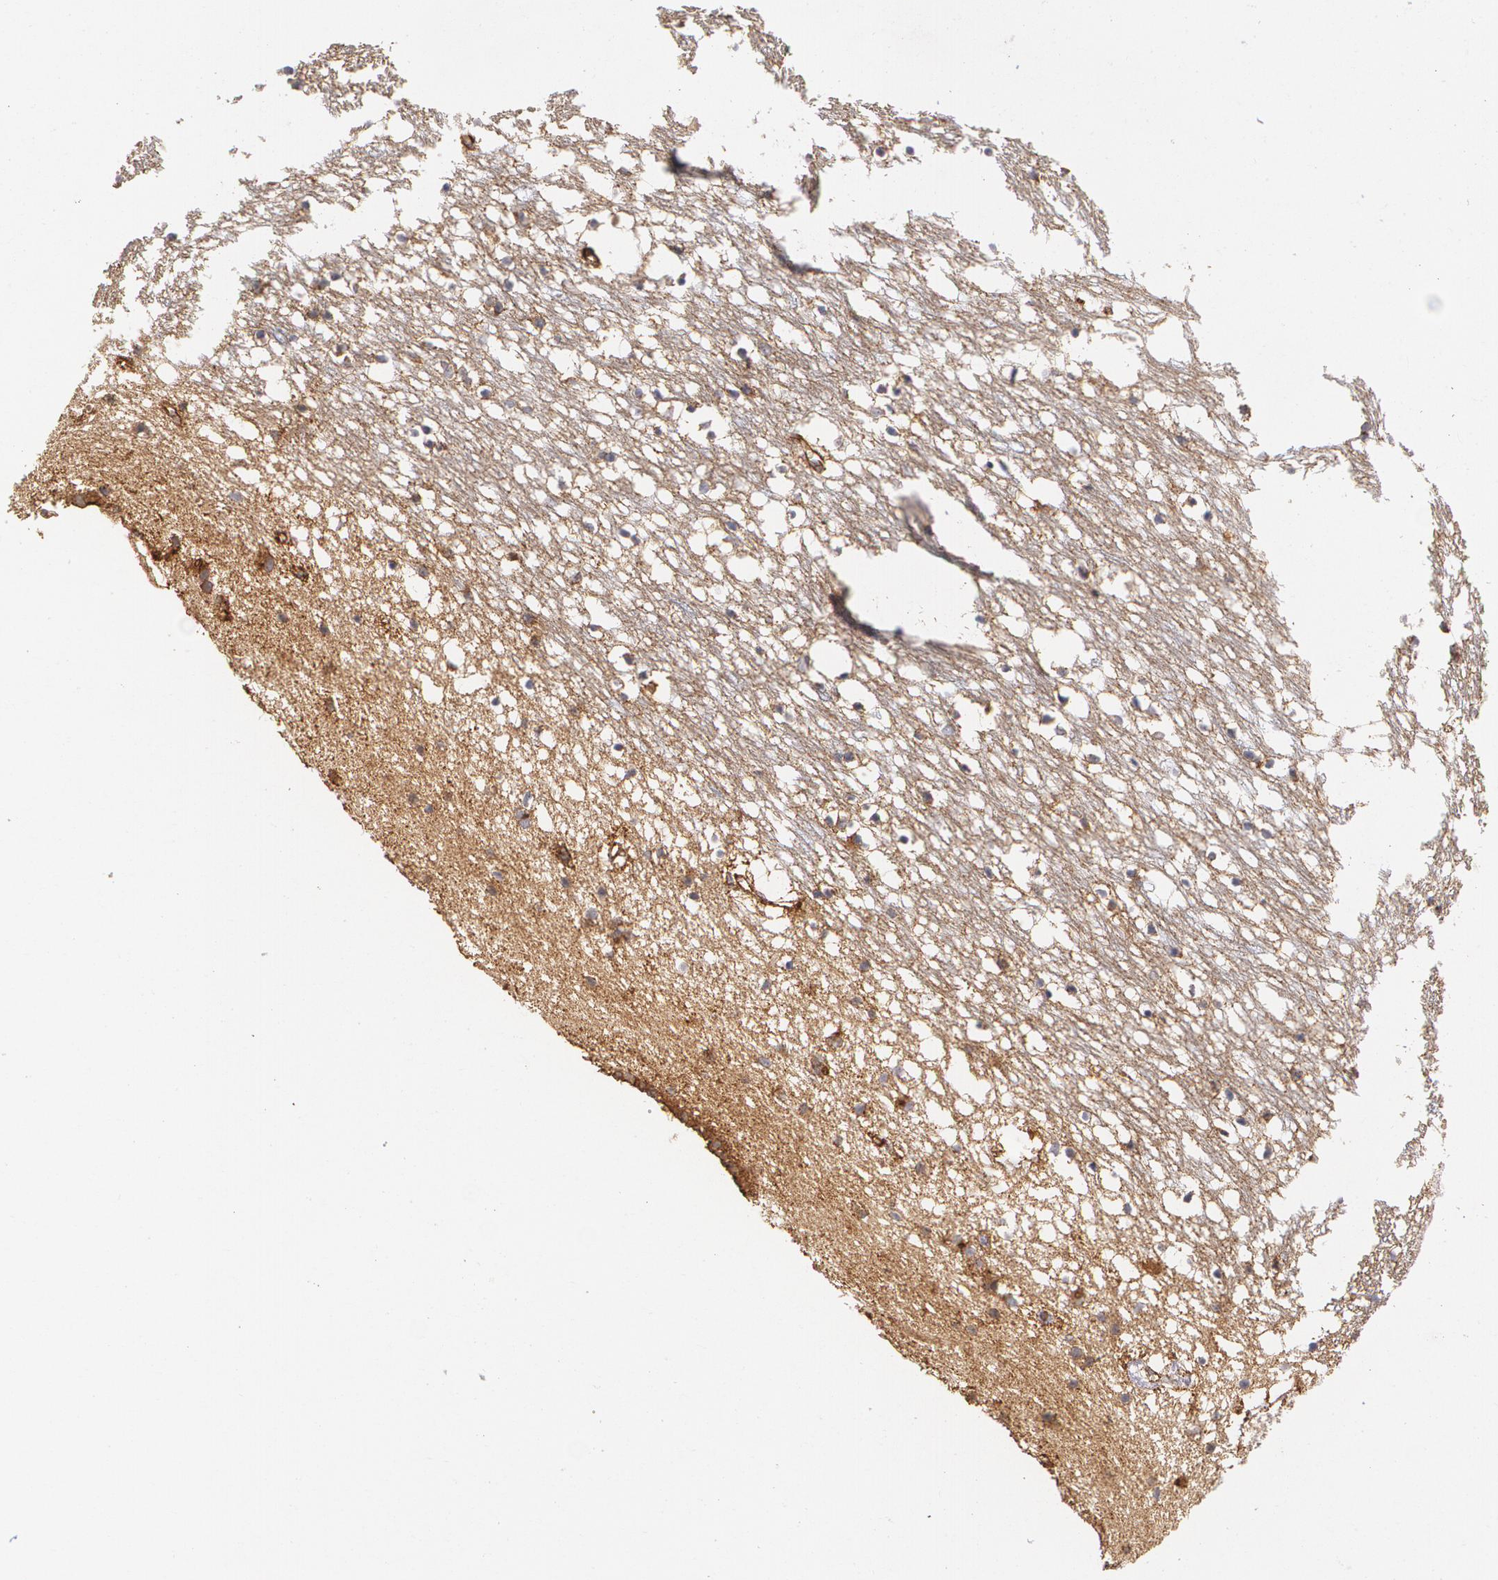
{"staining": {"intensity": "moderate", "quantity": "25%-75%", "location": "cytoplasmic/membranous"}, "tissue": "caudate", "cell_type": "Glial cells", "image_type": "normal", "snomed": [{"axis": "morphology", "description": "Normal tissue, NOS"}, {"axis": "topography", "description": "Lateral ventricle wall"}], "caption": "Immunohistochemistry (DAB (3,3'-diaminobenzidine)) staining of unremarkable human caudate shows moderate cytoplasmic/membranous protein expression in about 25%-75% of glial cells. Using DAB (3,3'-diaminobenzidine) (brown) and hematoxylin (blue) stains, captured at high magnification using brightfield microscopy.", "gene": "TJP1", "patient": {"sex": "male", "age": 45}}